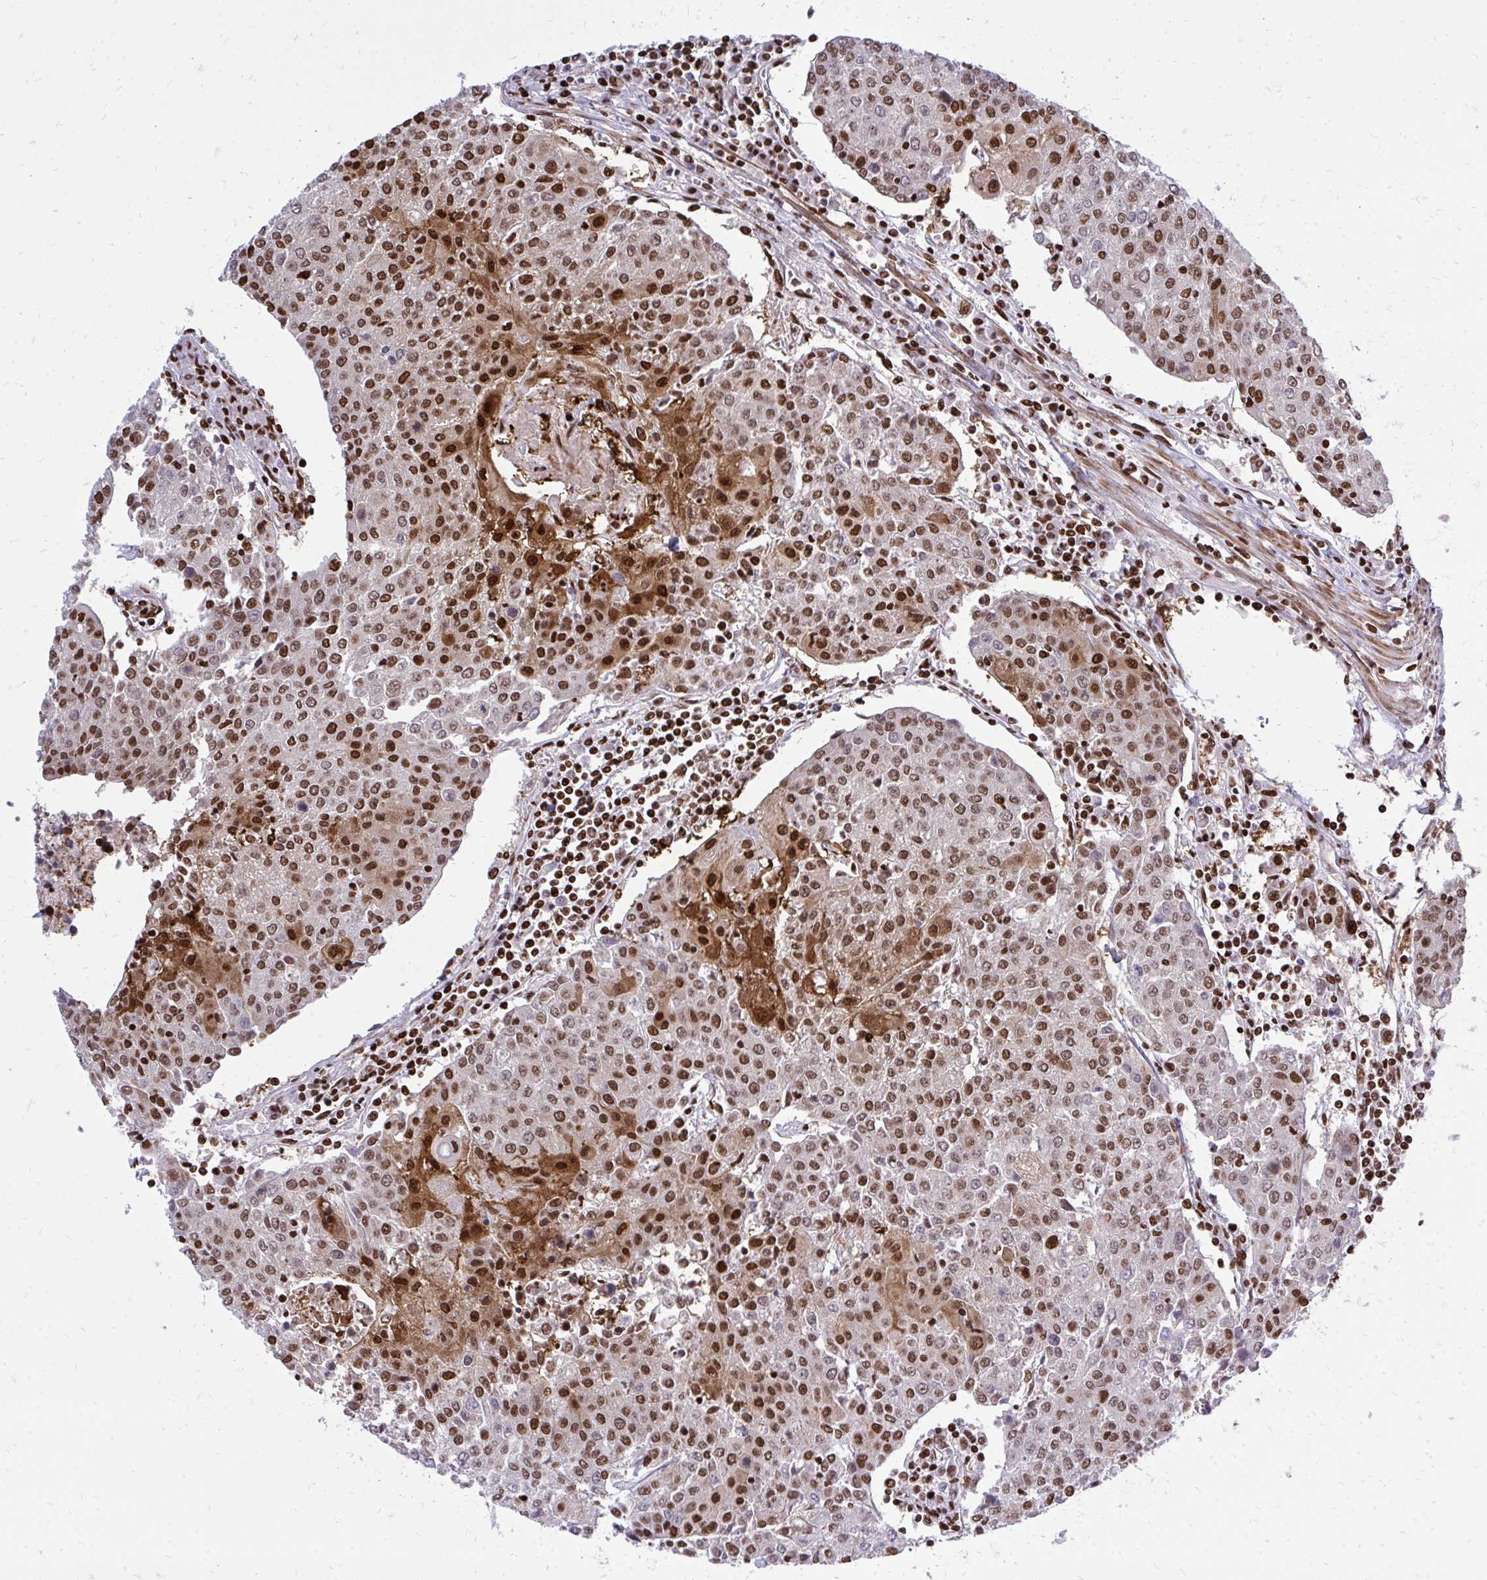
{"staining": {"intensity": "moderate", "quantity": ">75%", "location": "cytoplasmic/membranous,nuclear"}, "tissue": "urothelial cancer", "cell_type": "Tumor cells", "image_type": "cancer", "snomed": [{"axis": "morphology", "description": "Urothelial carcinoma, High grade"}, {"axis": "topography", "description": "Urinary bladder"}], "caption": "This histopathology image exhibits high-grade urothelial carcinoma stained with immunohistochemistry to label a protein in brown. The cytoplasmic/membranous and nuclear of tumor cells show moderate positivity for the protein. Nuclei are counter-stained blue.", "gene": "TBL1Y", "patient": {"sex": "female", "age": 85}}